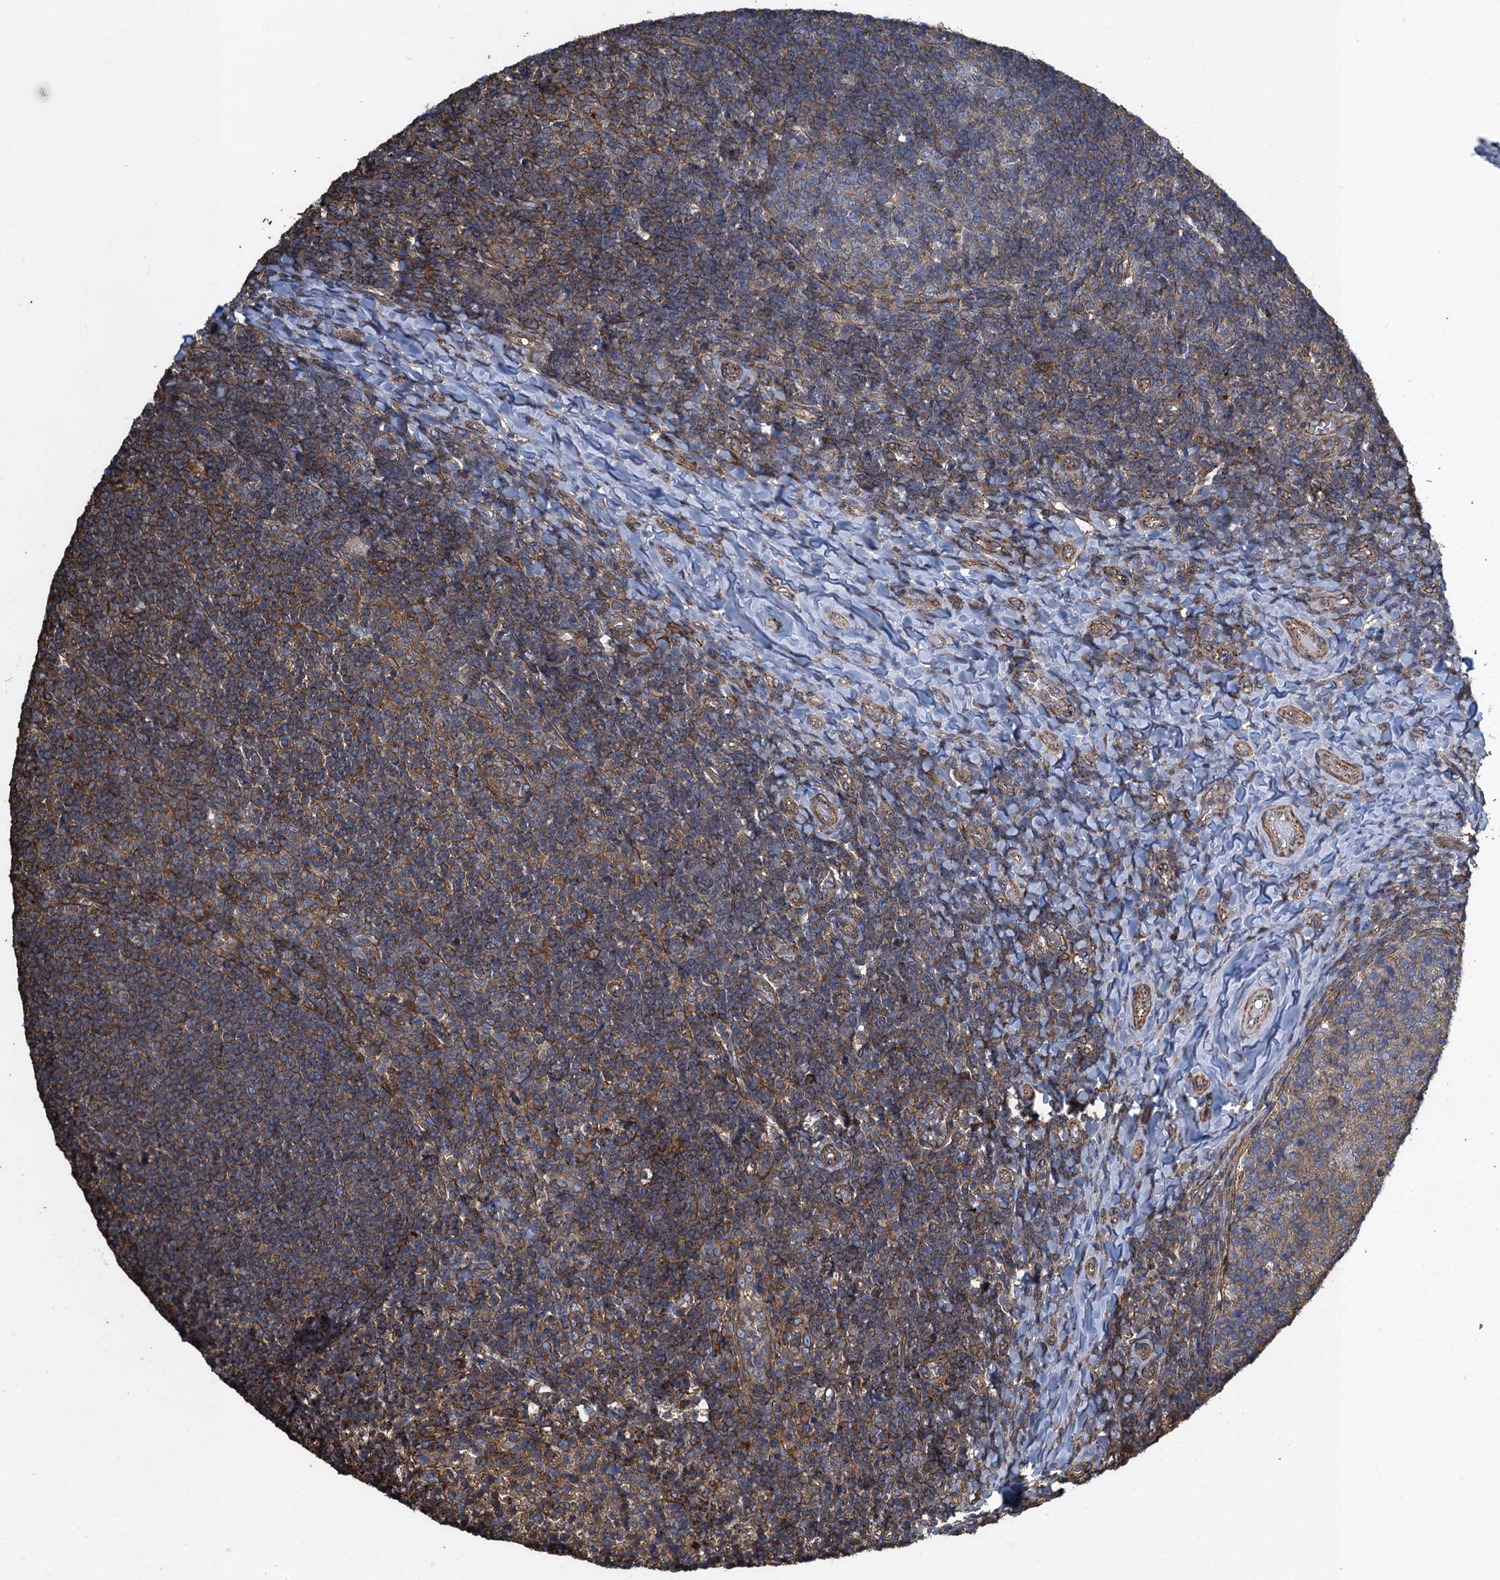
{"staining": {"intensity": "moderate", "quantity": "25%-75%", "location": "cytoplasmic/membranous"}, "tissue": "tonsil", "cell_type": "Germinal center cells", "image_type": "normal", "snomed": [{"axis": "morphology", "description": "Normal tissue, NOS"}, {"axis": "topography", "description": "Tonsil"}], "caption": "DAB (3,3'-diaminobenzidine) immunohistochemical staining of normal tonsil displays moderate cytoplasmic/membranous protein expression in approximately 25%-75% of germinal center cells.", "gene": "PROSER2", "patient": {"sex": "female", "age": 10}}